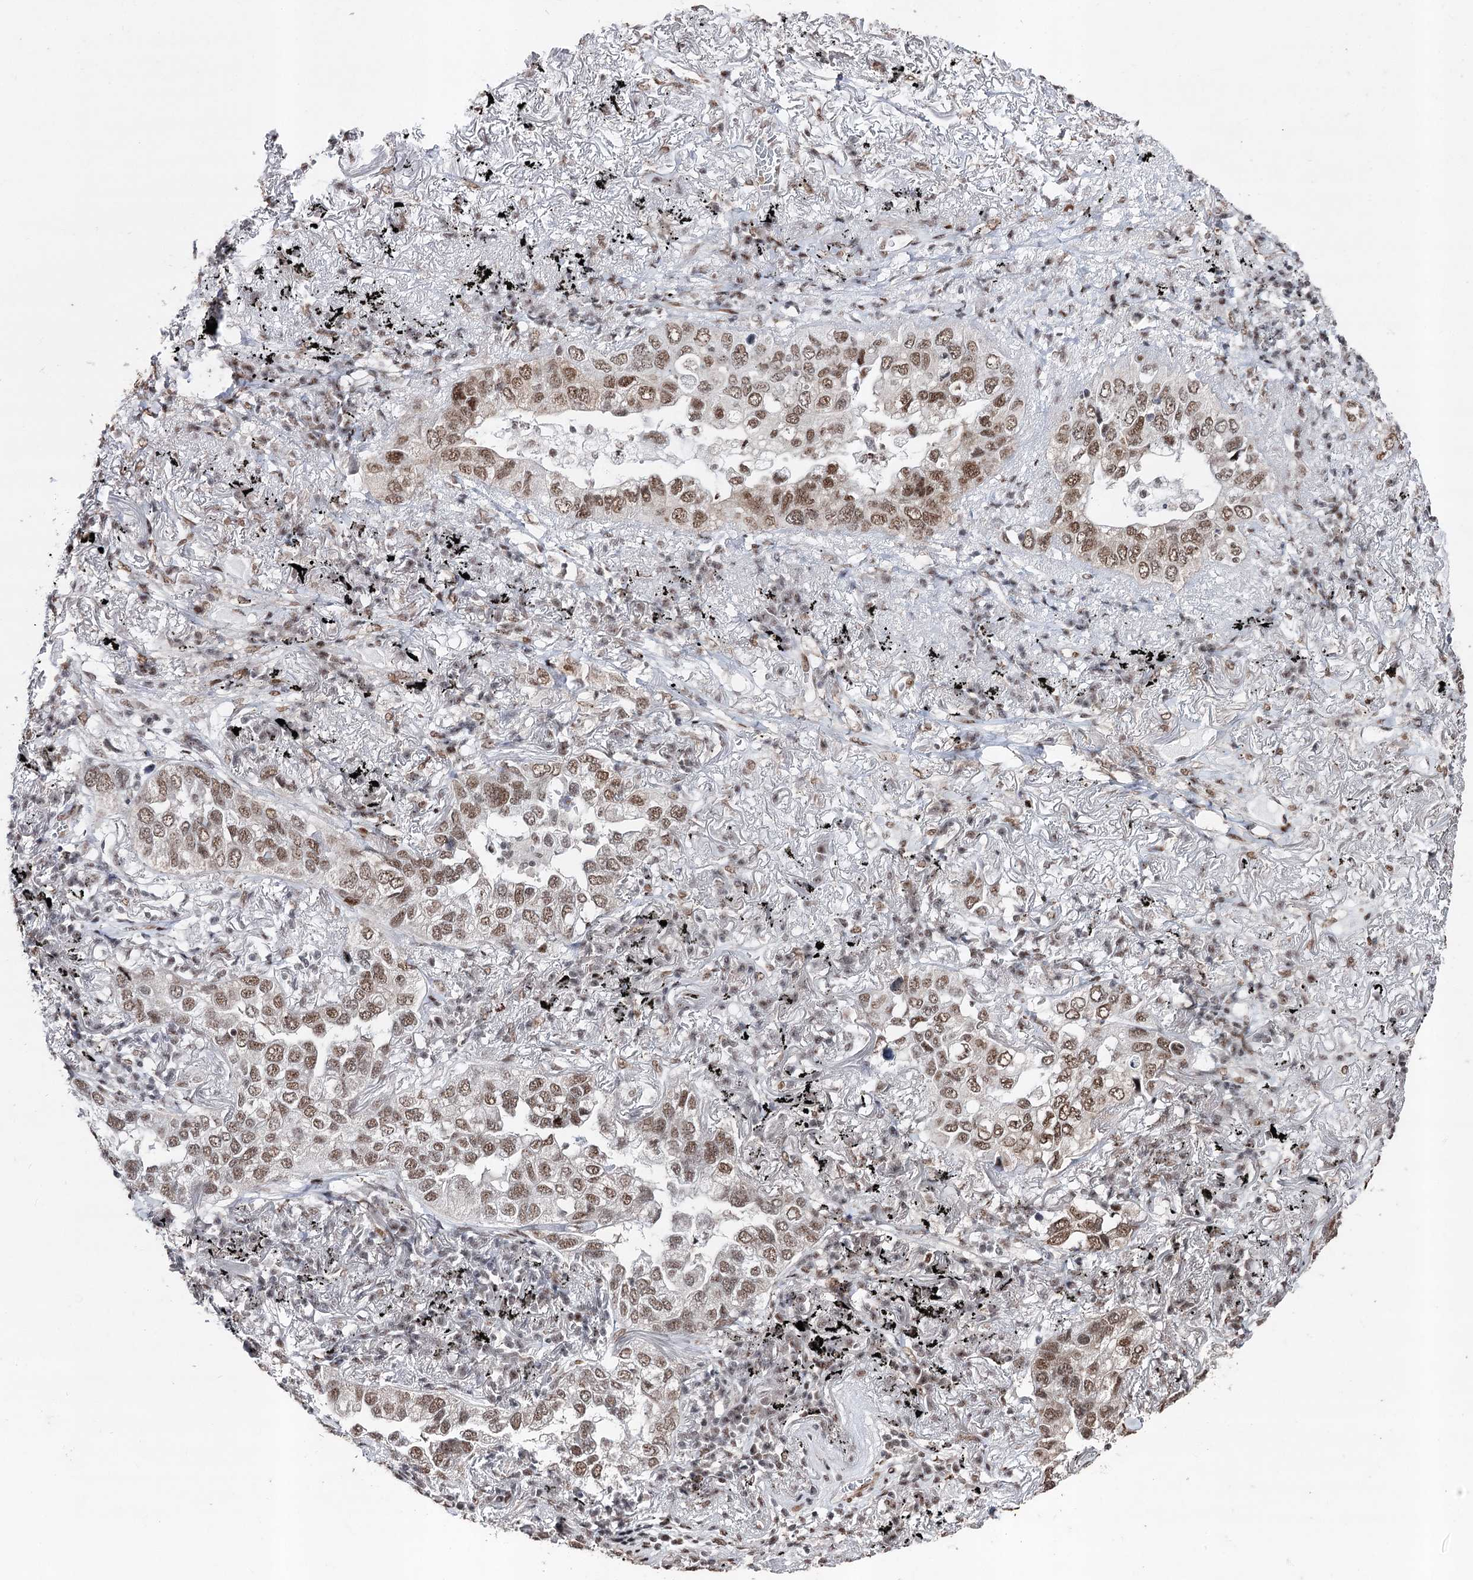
{"staining": {"intensity": "moderate", "quantity": ">75%", "location": "nuclear"}, "tissue": "lung cancer", "cell_type": "Tumor cells", "image_type": "cancer", "snomed": [{"axis": "morphology", "description": "Adenocarcinoma, NOS"}, {"axis": "topography", "description": "Lung"}], "caption": "The micrograph displays staining of lung cancer (adenocarcinoma), revealing moderate nuclear protein expression (brown color) within tumor cells.", "gene": "PDCD4", "patient": {"sex": "male", "age": 65}}